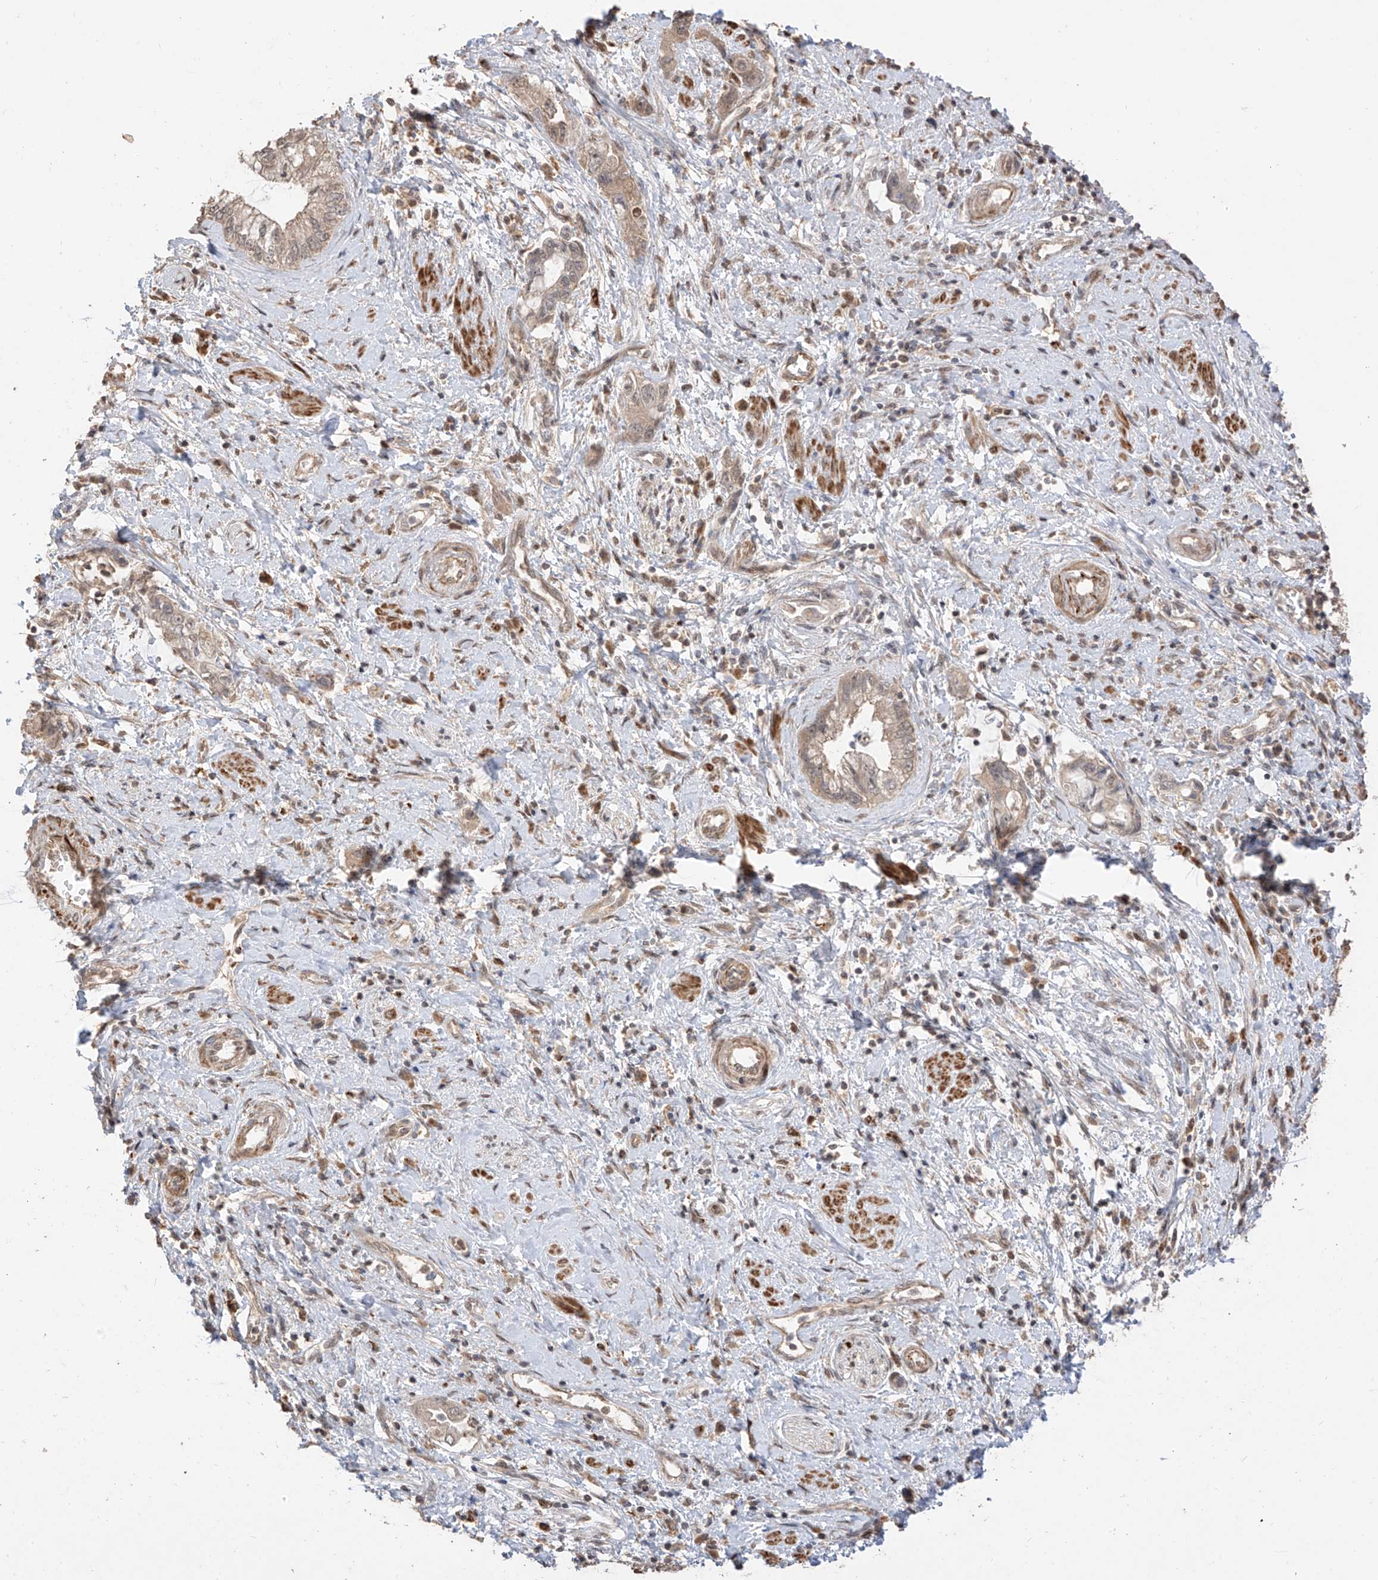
{"staining": {"intensity": "weak", "quantity": "<25%", "location": "cytoplasmic/membranous"}, "tissue": "pancreatic cancer", "cell_type": "Tumor cells", "image_type": "cancer", "snomed": [{"axis": "morphology", "description": "Adenocarcinoma, NOS"}, {"axis": "topography", "description": "Pancreas"}], "caption": "This image is of pancreatic adenocarcinoma stained with IHC to label a protein in brown with the nuclei are counter-stained blue. There is no positivity in tumor cells. (DAB immunohistochemistry (IHC), high magnification).", "gene": "LATS1", "patient": {"sex": "female", "age": 73}}